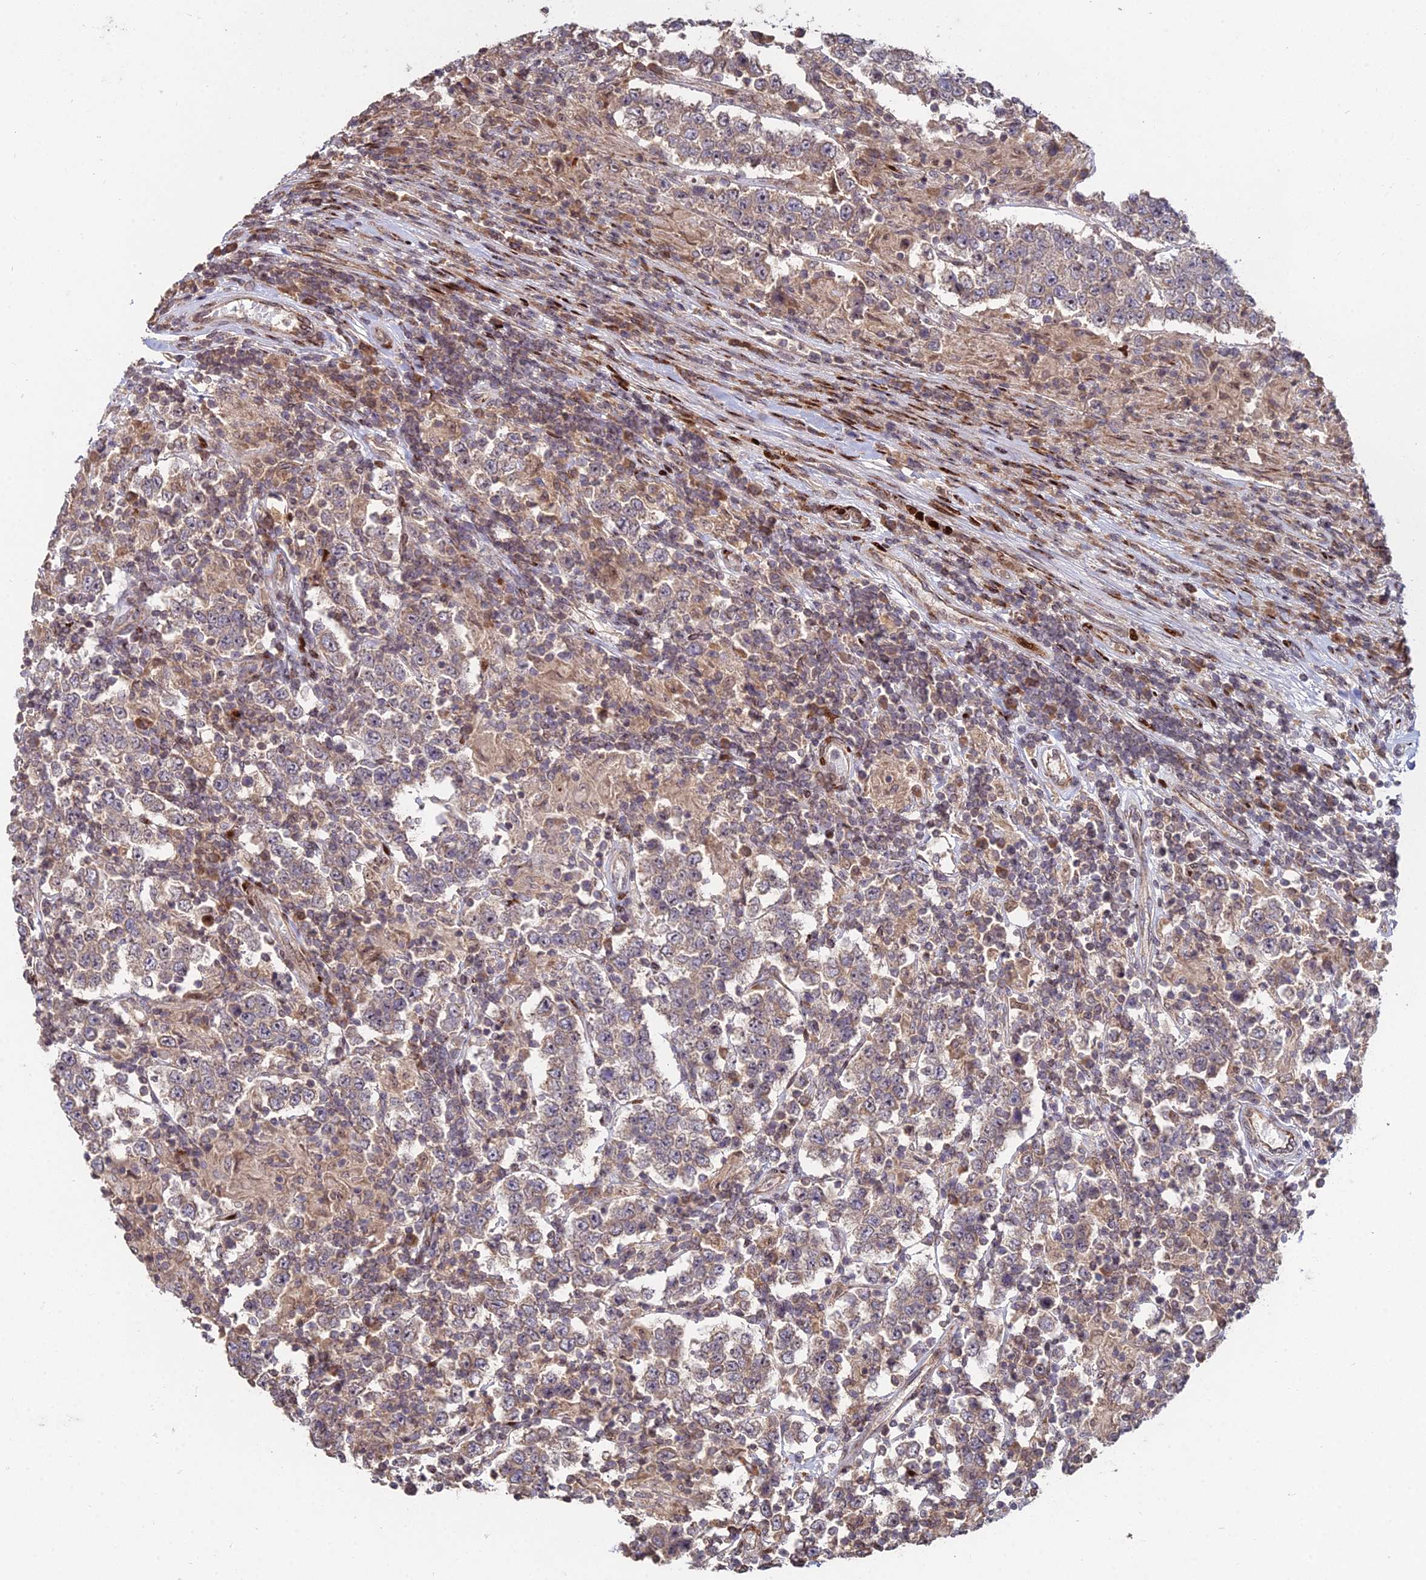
{"staining": {"intensity": "weak", "quantity": "25%-75%", "location": "cytoplasmic/membranous"}, "tissue": "testis cancer", "cell_type": "Tumor cells", "image_type": "cancer", "snomed": [{"axis": "morphology", "description": "Normal tissue, NOS"}, {"axis": "morphology", "description": "Urothelial carcinoma, High grade"}, {"axis": "morphology", "description": "Seminoma, NOS"}, {"axis": "morphology", "description": "Carcinoma, Embryonal, NOS"}, {"axis": "topography", "description": "Urinary bladder"}, {"axis": "topography", "description": "Testis"}], "caption": "This image displays IHC staining of human testis cancer, with low weak cytoplasmic/membranous positivity in about 25%-75% of tumor cells.", "gene": "RBMS2", "patient": {"sex": "male", "age": 41}}